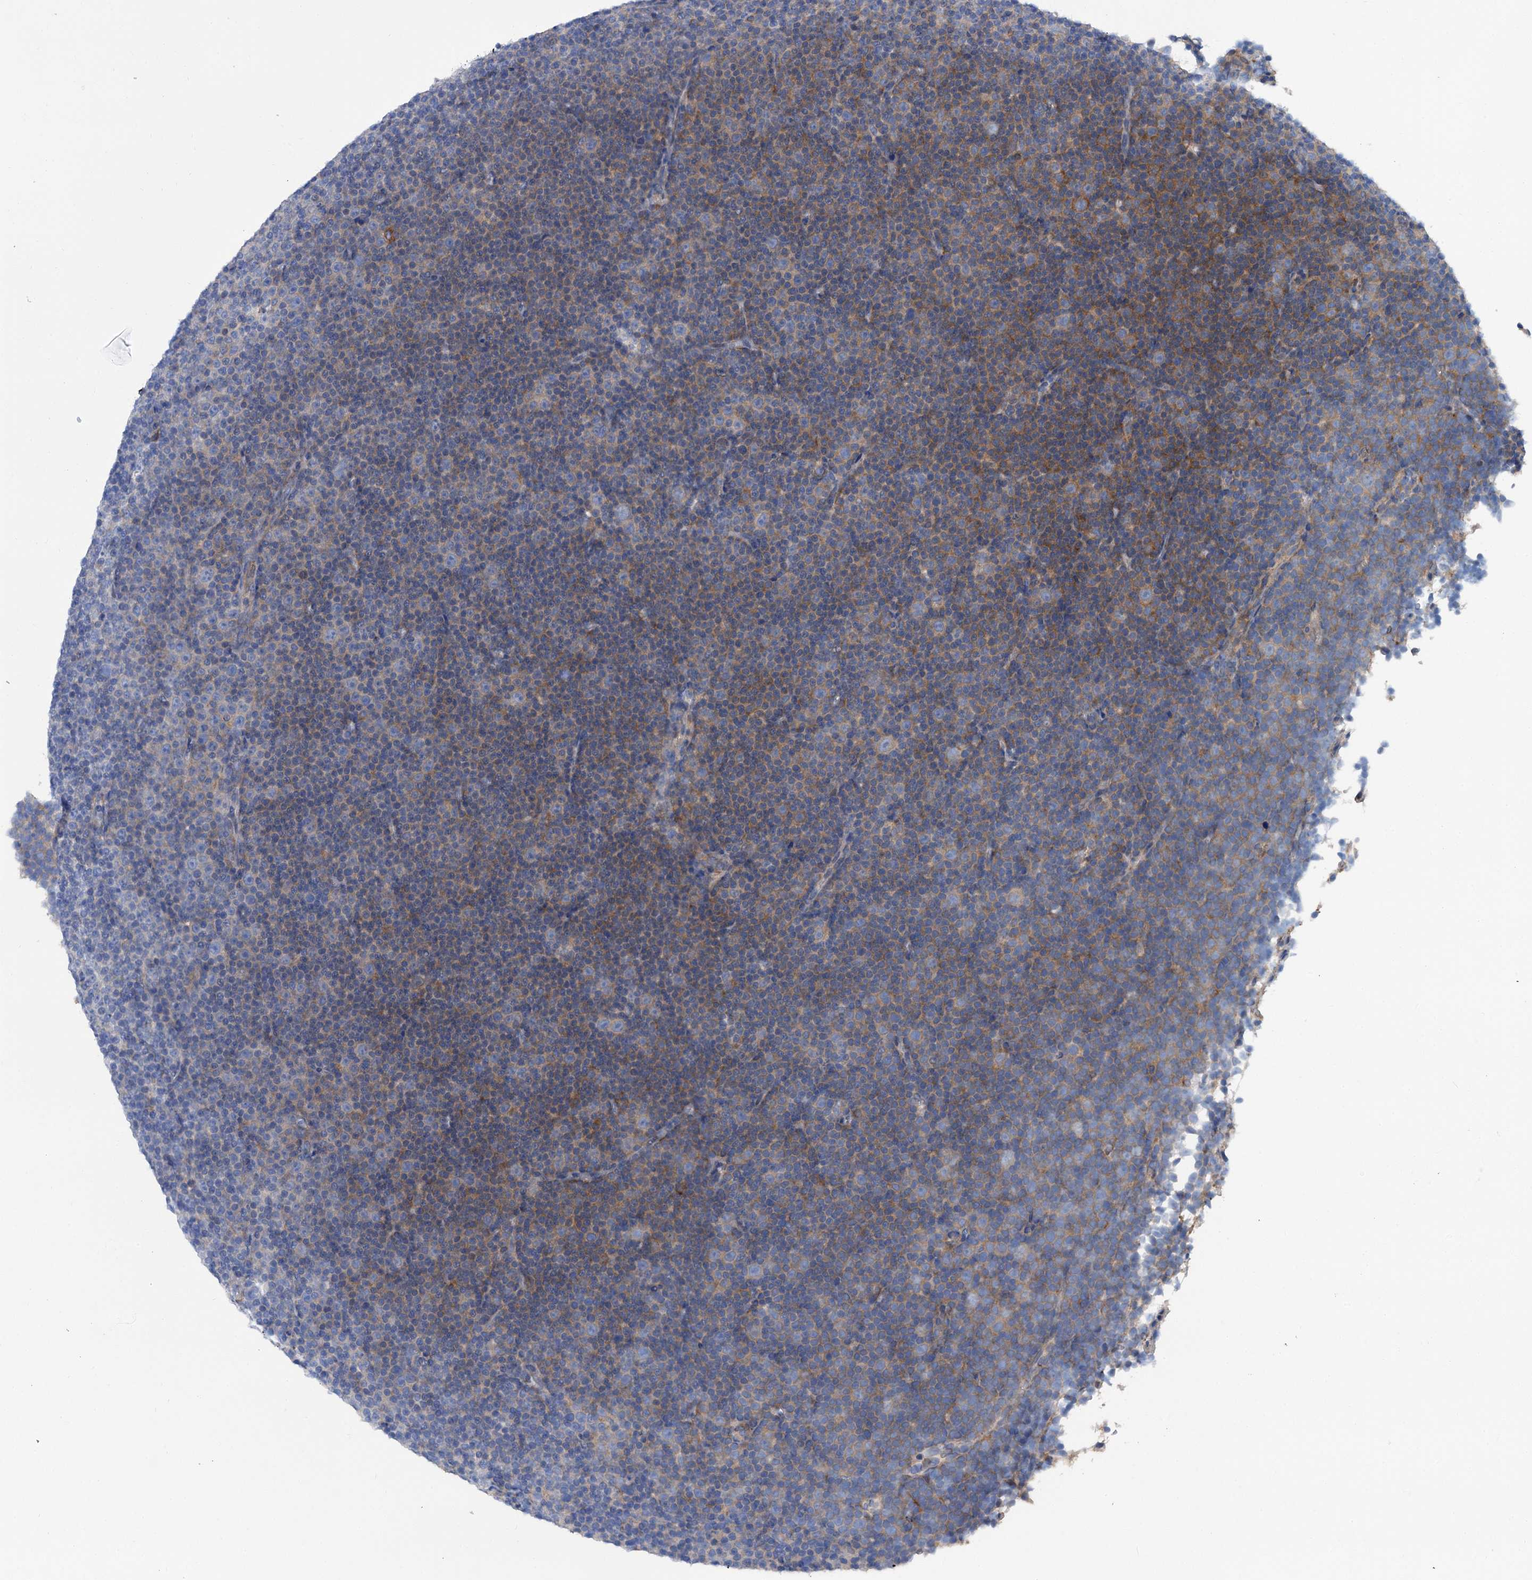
{"staining": {"intensity": "negative", "quantity": "none", "location": "none"}, "tissue": "lymphoma", "cell_type": "Tumor cells", "image_type": "cancer", "snomed": [{"axis": "morphology", "description": "Malignant lymphoma, non-Hodgkin's type, Low grade"}, {"axis": "topography", "description": "Lymph node"}], "caption": "Immunohistochemistry (IHC) photomicrograph of malignant lymphoma, non-Hodgkin's type (low-grade) stained for a protein (brown), which displays no positivity in tumor cells. (DAB immunohistochemistry (IHC), high magnification).", "gene": "TRIM55", "patient": {"sex": "female", "age": 67}}